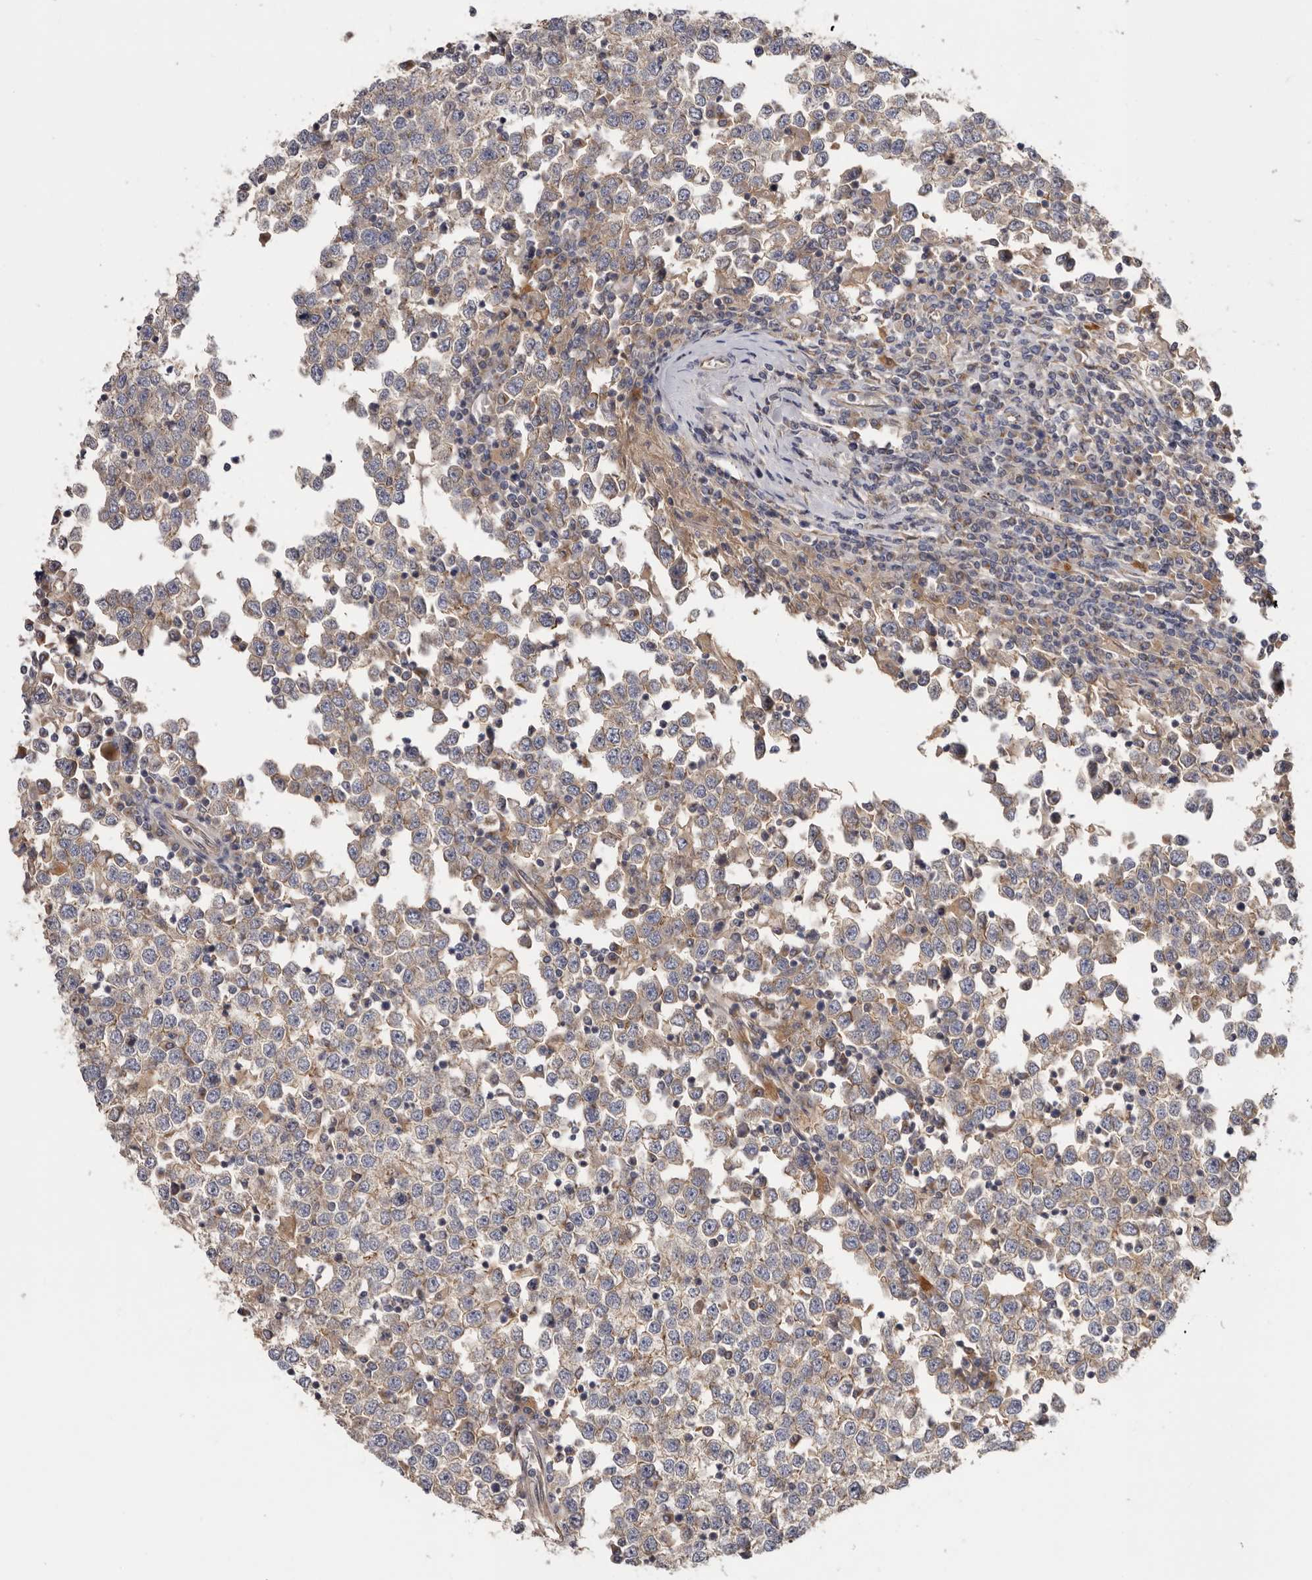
{"staining": {"intensity": "weak", "quantity": "25%-75%", "location": "cytoplasmic/membranous"}, "tissue": "testis cancer", "cell_type": "Tumor cells", "image_type": "cancer", "snomed": [{"axis": "morphology", "description": "Seminoma, NOS"}, {"axis": "topography", "description": "Testis"}], "caption": "Protein staining shows weak cytoplasmic/membranous positivity in approximately 25%-75% of tumor cells in seminoma (testis).", "gene": "INKA2", "patient": {"sex": "male", "age": 65}}